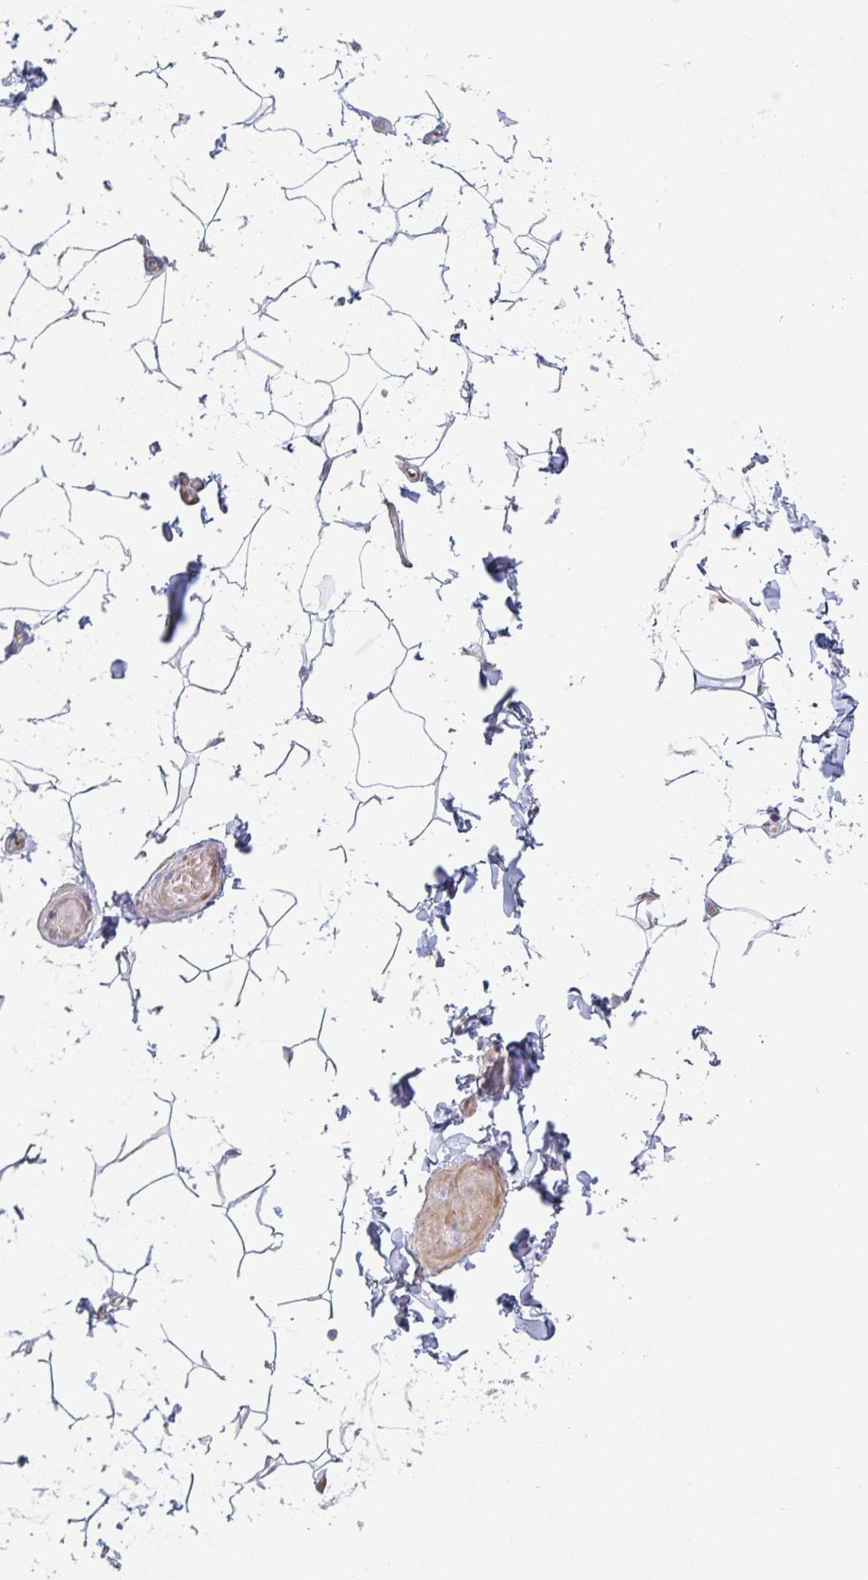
{"staining": {"intensity": "negative", "quantity": "none", "location": "none"}, "tissue": "adipose tissue", "cell_type": "Adipocytes", "image_type": "normal", "snomed": [{"axis": "morphology", "description": "Normal tissue, NOS"}, {"axis": "topography", "description": "Soft tissue"}, {"axis": "topography", "description": "Adipose tissue"}, {"axis": "topography", "description": "Vascular tissue"}, {"axis": "topography", "description": "Peripheral nerve tissue"}], "caption": "Benign adipose tissue was stained to show a protein in brown. There is no significant positivity in adipocytes.", "gene": "ZNF644", "patient": {"sex": "male", "age": 29}}